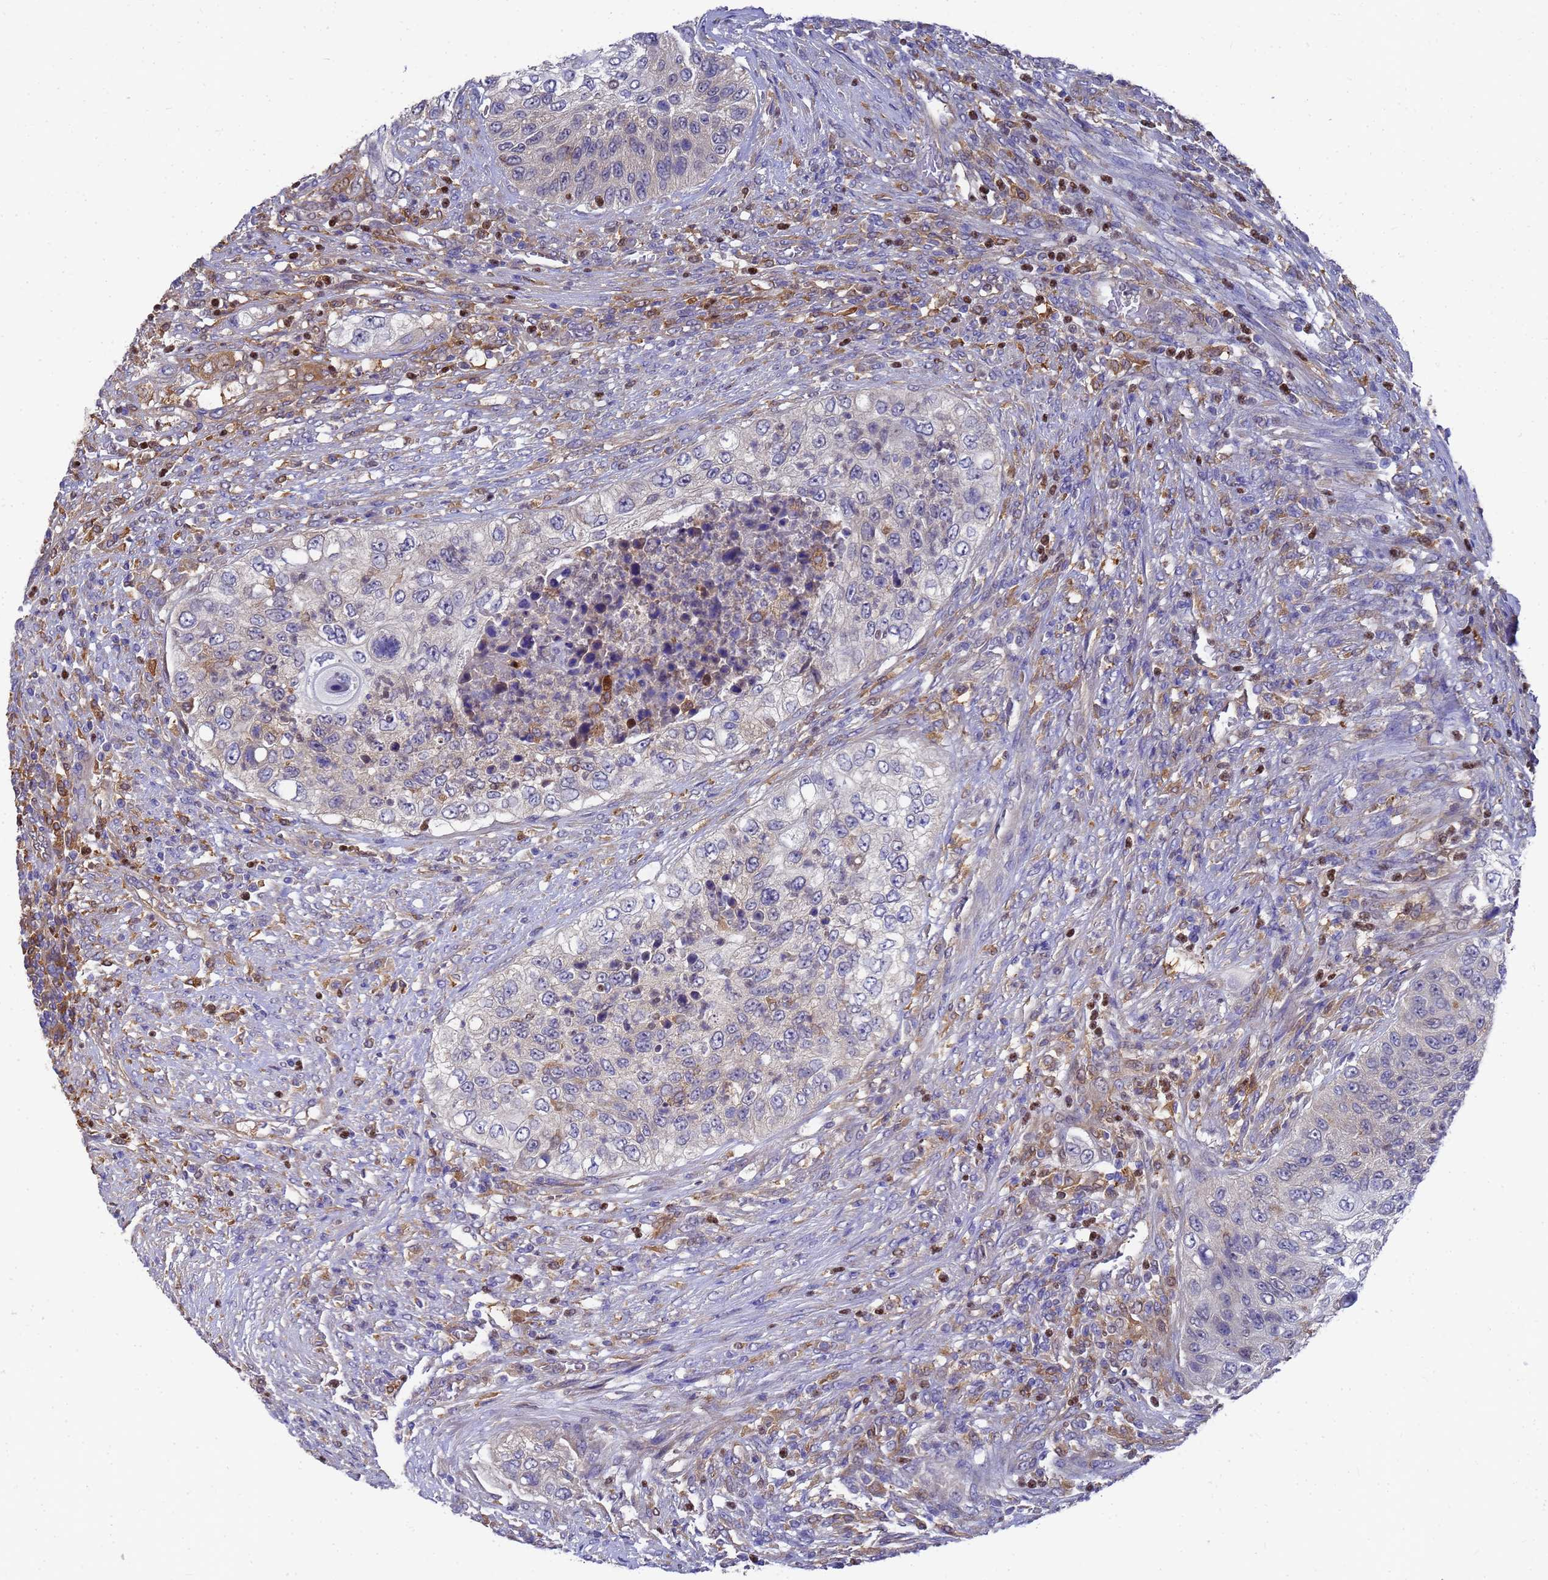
{"staining": {"intensity": "negative", "quantity": "none", "location": "none"}, "tissue": "urothelial cancer", "cell_type": "Tumor cells", "image_type": "cancer", "snomed": [{"axis": "morphology", "description": "Urothelial carcinoma, High grade"}, {"axis": "topography", "description": "Urinary bladder"}], "caption": "High power microscopy image of an immunohistochemistry image of urothelial cancer, revealing no significant staining in tumor cells.", "gene": "SLC35E2B", "patient": {"sex": "female", "age": 60}}